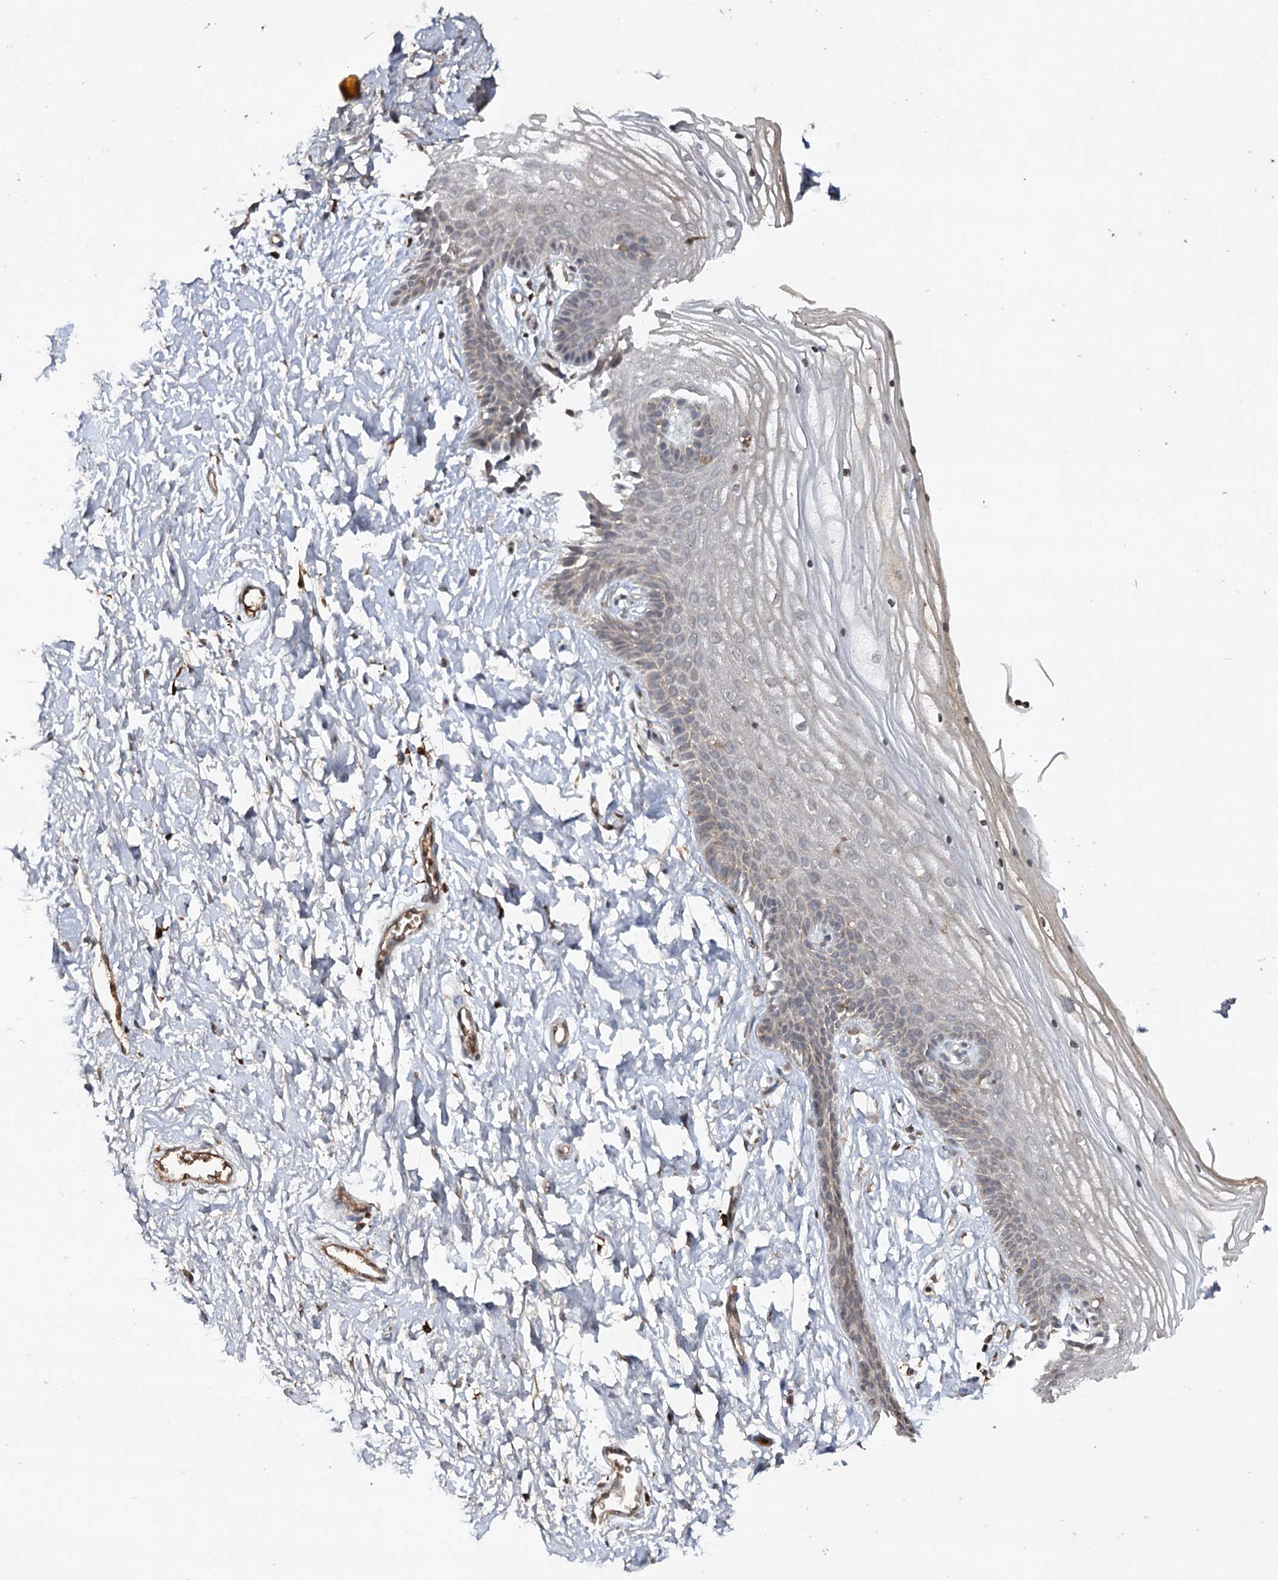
{"staining": {"intensity": "negative", "quantity": "none", "location": "none"}, "tissue": "vagina", "cell_type": "Squamous epithelial cells", "image_type": "normal", "snomed": [{"axis": "morphology", "description": "Normal tissue, NOS"}, {"axis": "topography", "description": "Vagina"}, {"axis": "topography", "description": "Cervix"}], "caption": "Immunohistochemistry histopathology image of benign vagina: vagina stained with DAB exhibits no significant protein expression in squamous epithelial cells.", "gene": "CYP2B6", "patient": {"sex": "female", "age": 40}}